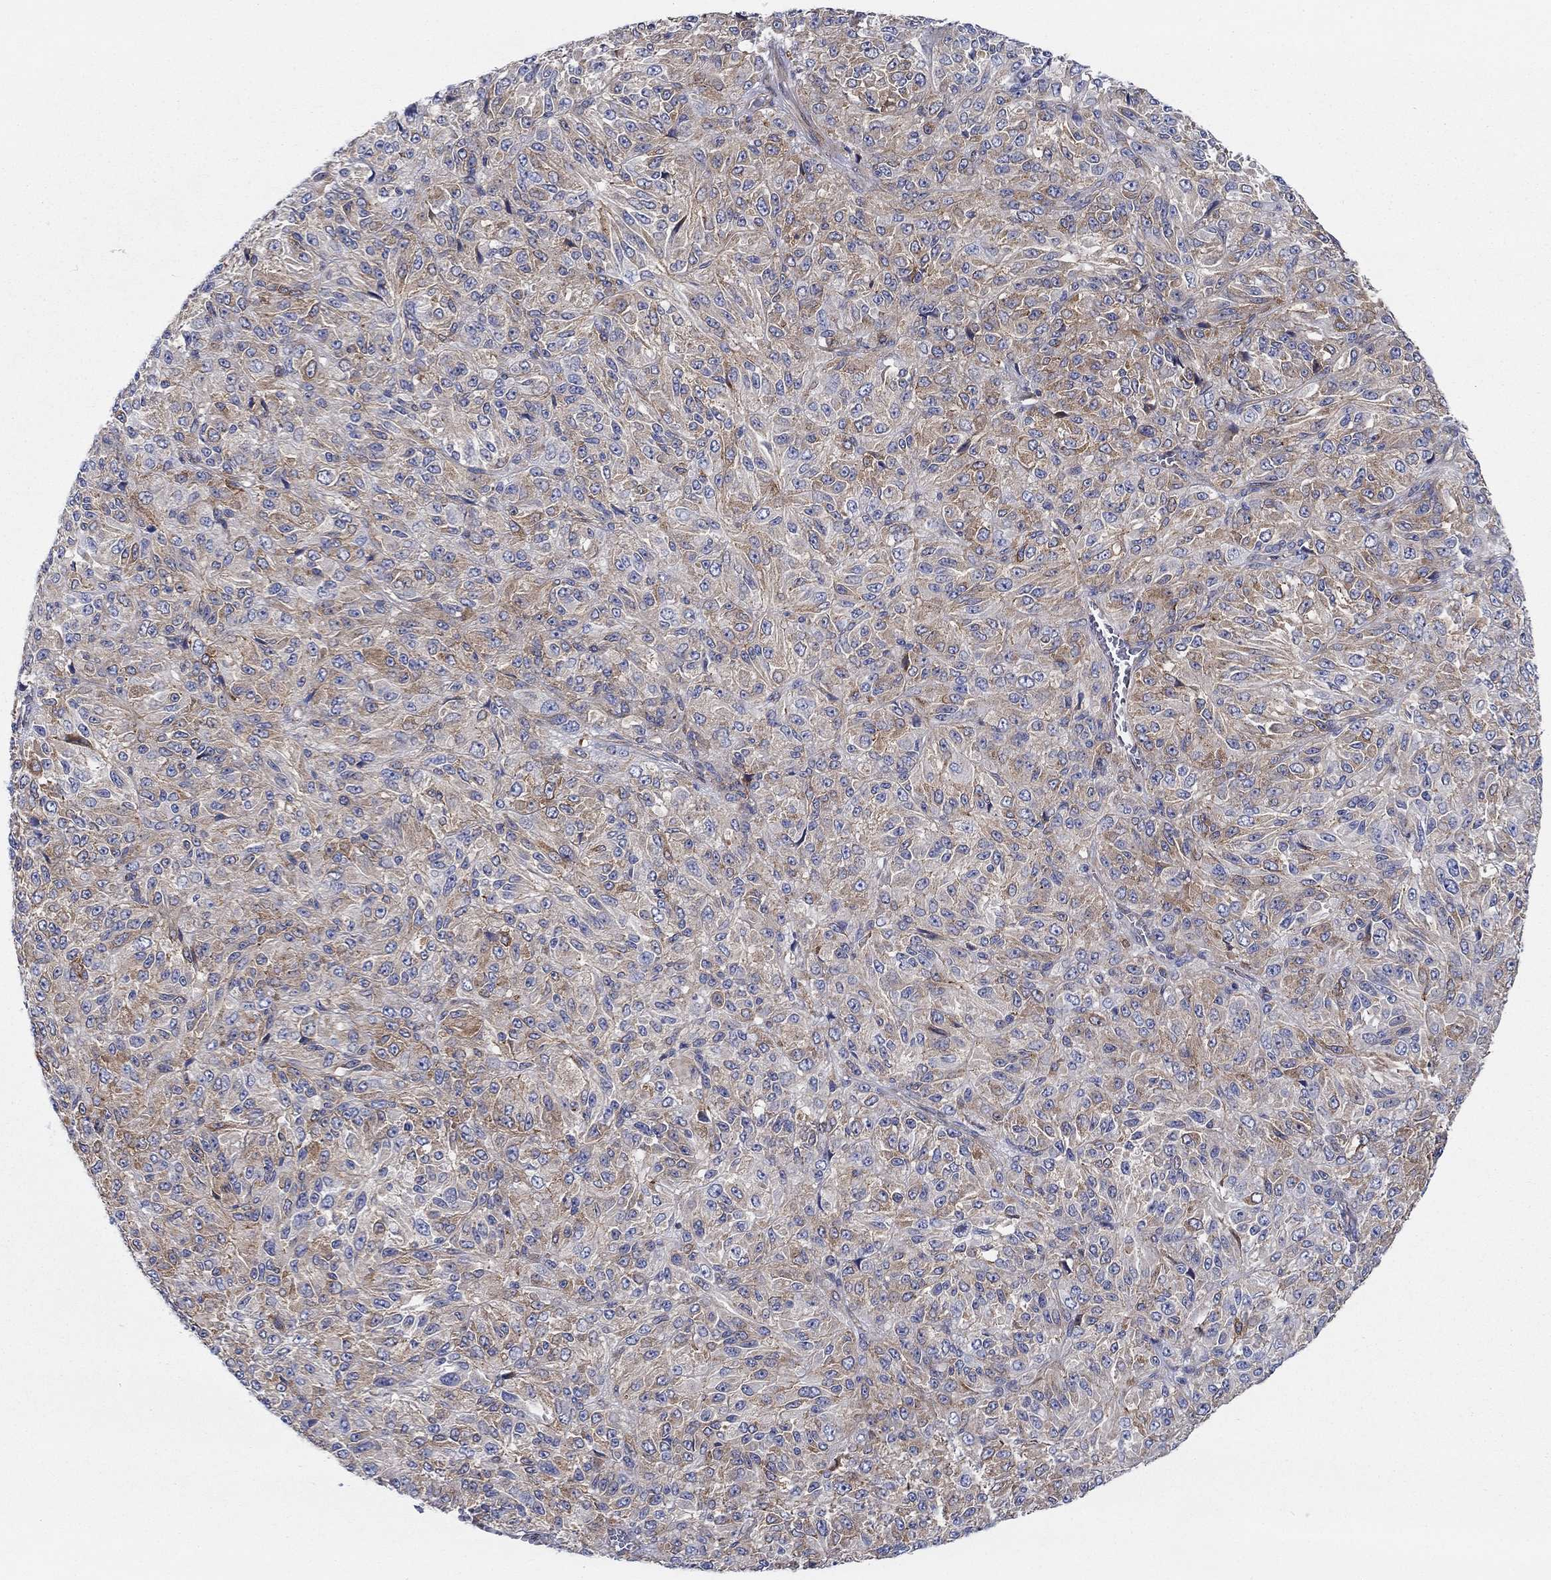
{"staining": {"intensity": "moderate", "quantity": "<25%", "location": "cytoplasmic/membranous"}, "tissue": "melanoma", "cell_type": "Tumor cells", "image_type": "cancer", "snomed": [{"axis": "morphology", "description": "Malignant melanoma, Metastatic site"}, {"axis": "topography", "description": "Brain"}], "caption": "High-magnification brightfield microscopy of malignant melanoma (metastatic site) stained with DAB (brown) and counterstained with hematoxylin (blue). tumor cells exhibit moderate cytoplasmic/membranous staining is seen in approximately<25% of cells. The protein of interest is stained brown, and the nuclei are stained in blue (DAB IHC with brightfield microscopy, high magnification).", "gene": "FMN1", "patient": {"sex": "female", "age": 56}}